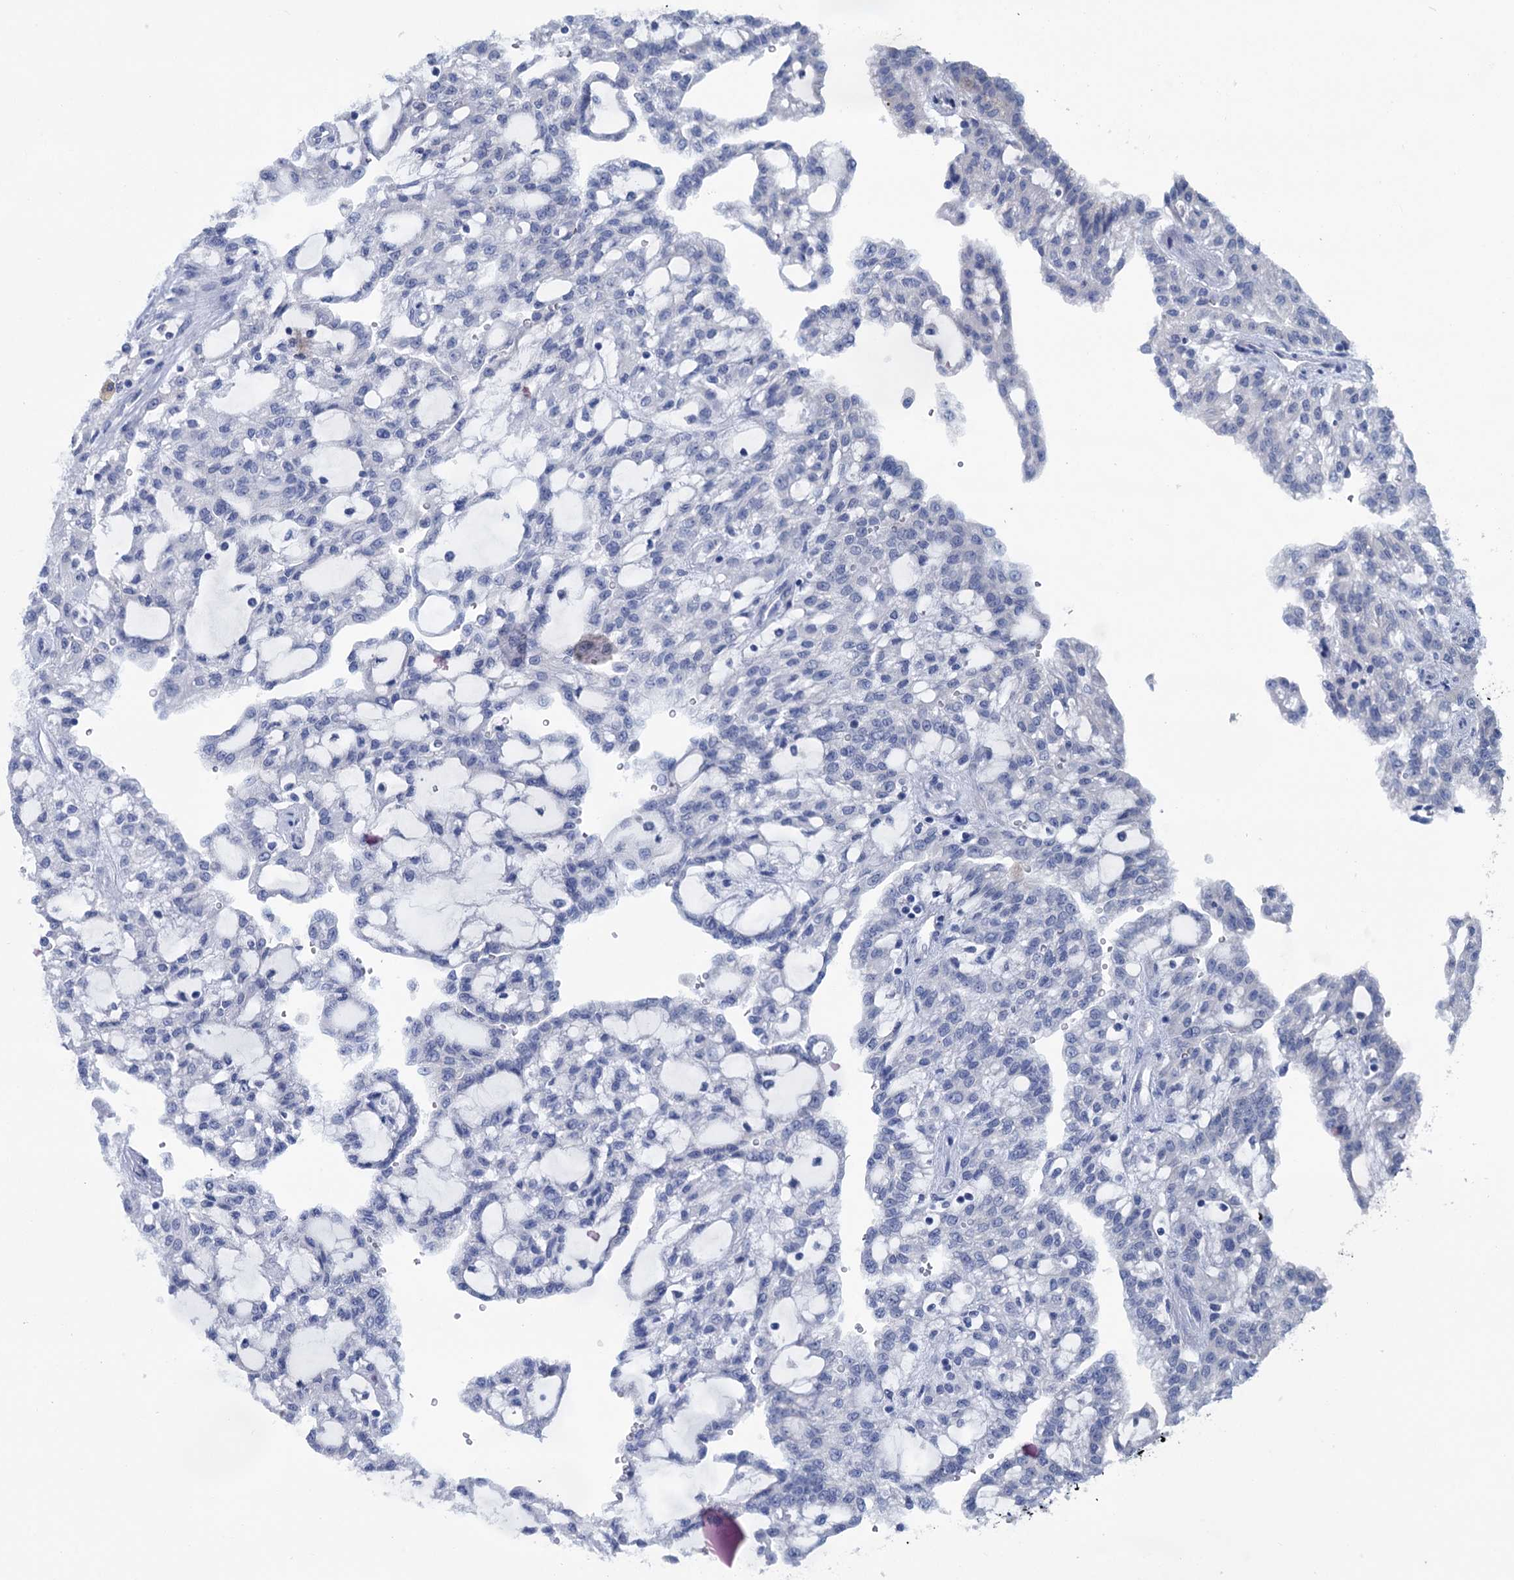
{"staining": {"intensity": "negative", "quantity": "none", "location": "none"}, "tissue": "renal cancer", "cell_type": "Tumor cells", "image_type": "cancer", "snomed": [{"axis": "morphology", "description": "Adenocarcinoma, NOS"}, {"axis": "topography", "description": "Kidney"}], "caption": "Human renal cancer stained for a protein using immunohistochemistry (IHC) exhibits no expression in tumor cells.", "gene": "MYOZ3", "patient": {"sex": "male", "age": 63}}